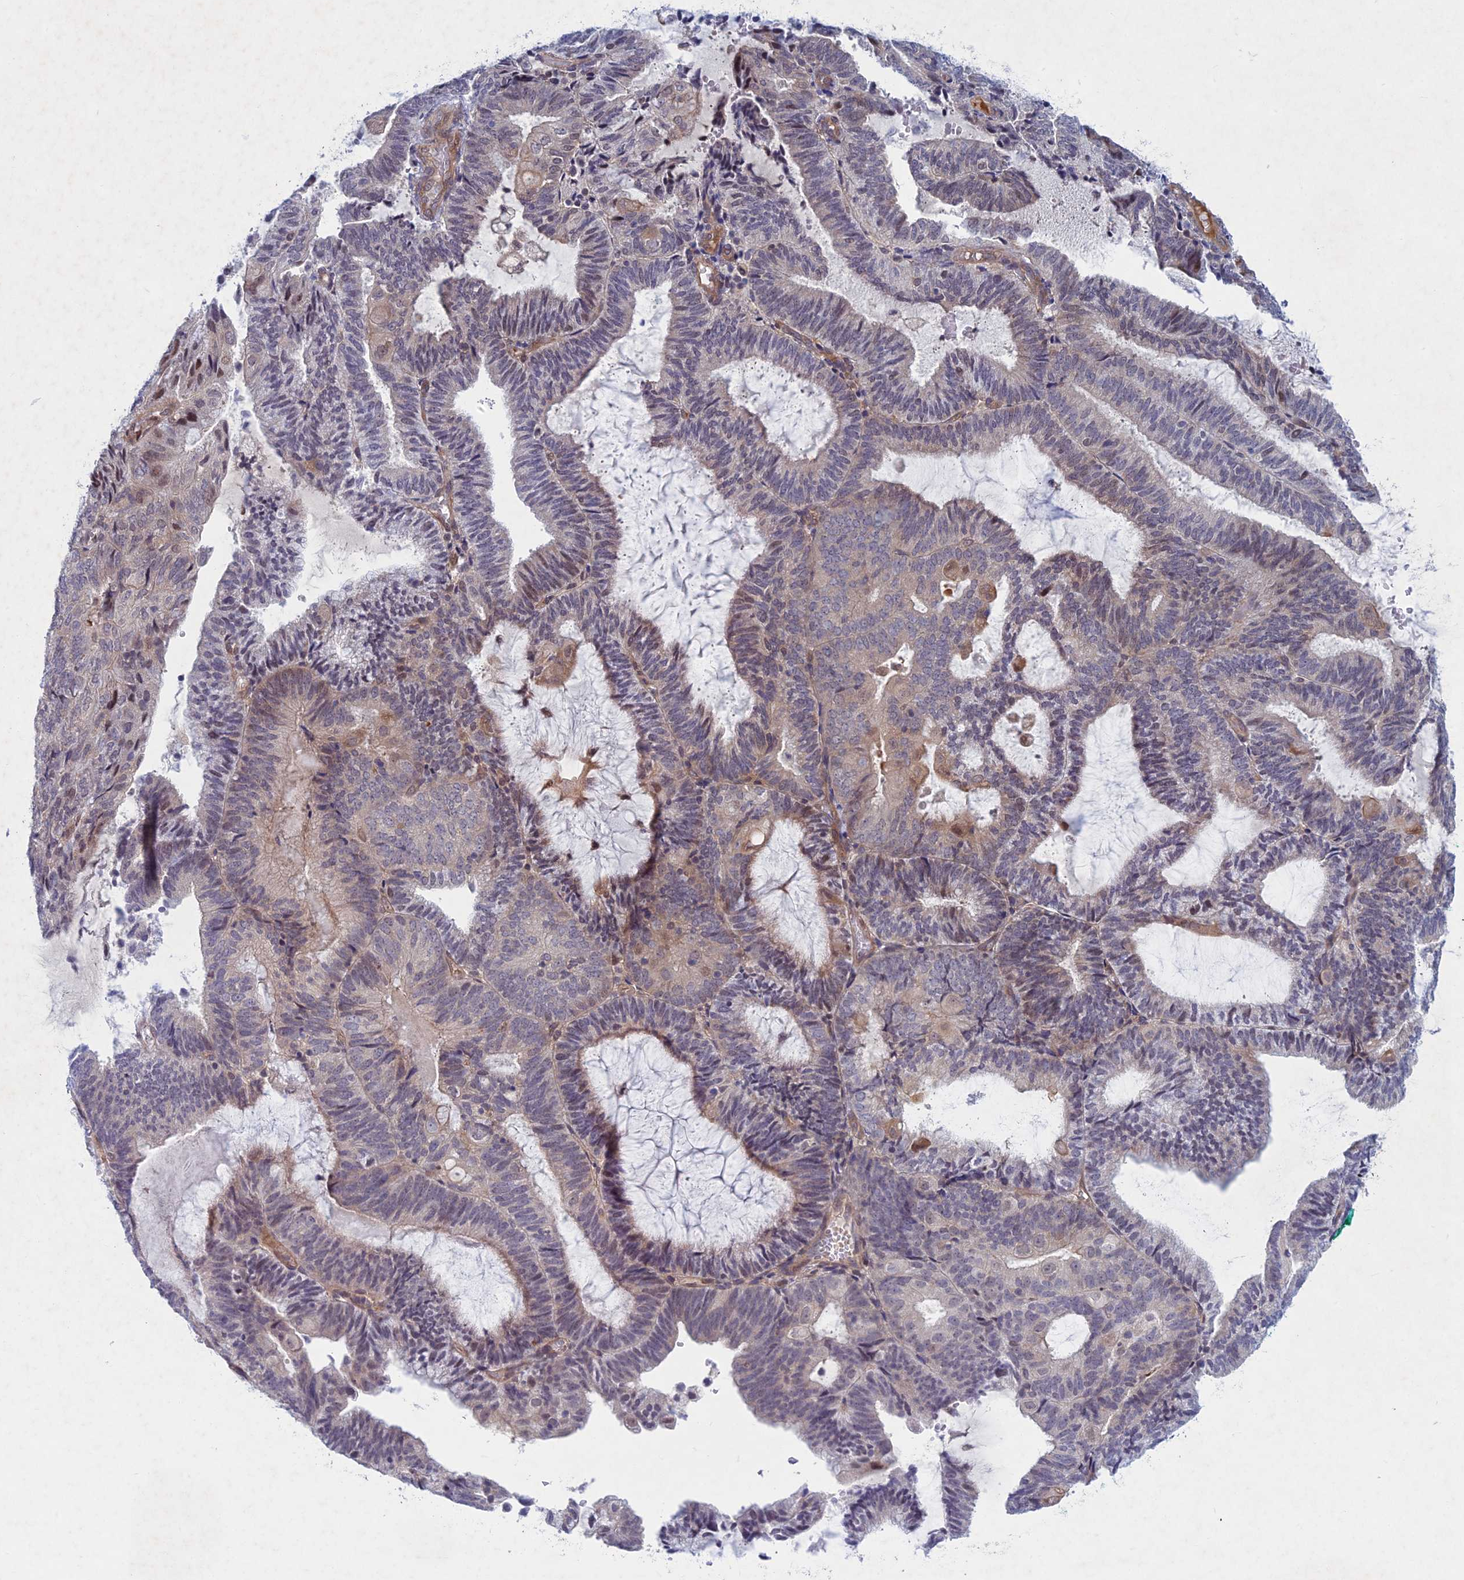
{"staining": {"intensity": "weak", "quantity": "<25%", "location": "cytoplasmic/membranous,nuclear"}, "tissue": "endometrial cancer", "cell_type": "Tumor cells", "image_type": "cancer", "snomed": [{"axis": "morphology", "description": "Adenocarcinoma, NOS"}, {"axis": "topography", "description": "Endometrium"}], "caption": "DAB immunohistochemical staining of human endometrial cancer reveals no significant expression in tumor cells.", "gene": "PTHLH", "patient": {"sex": "female", "age": 81}}